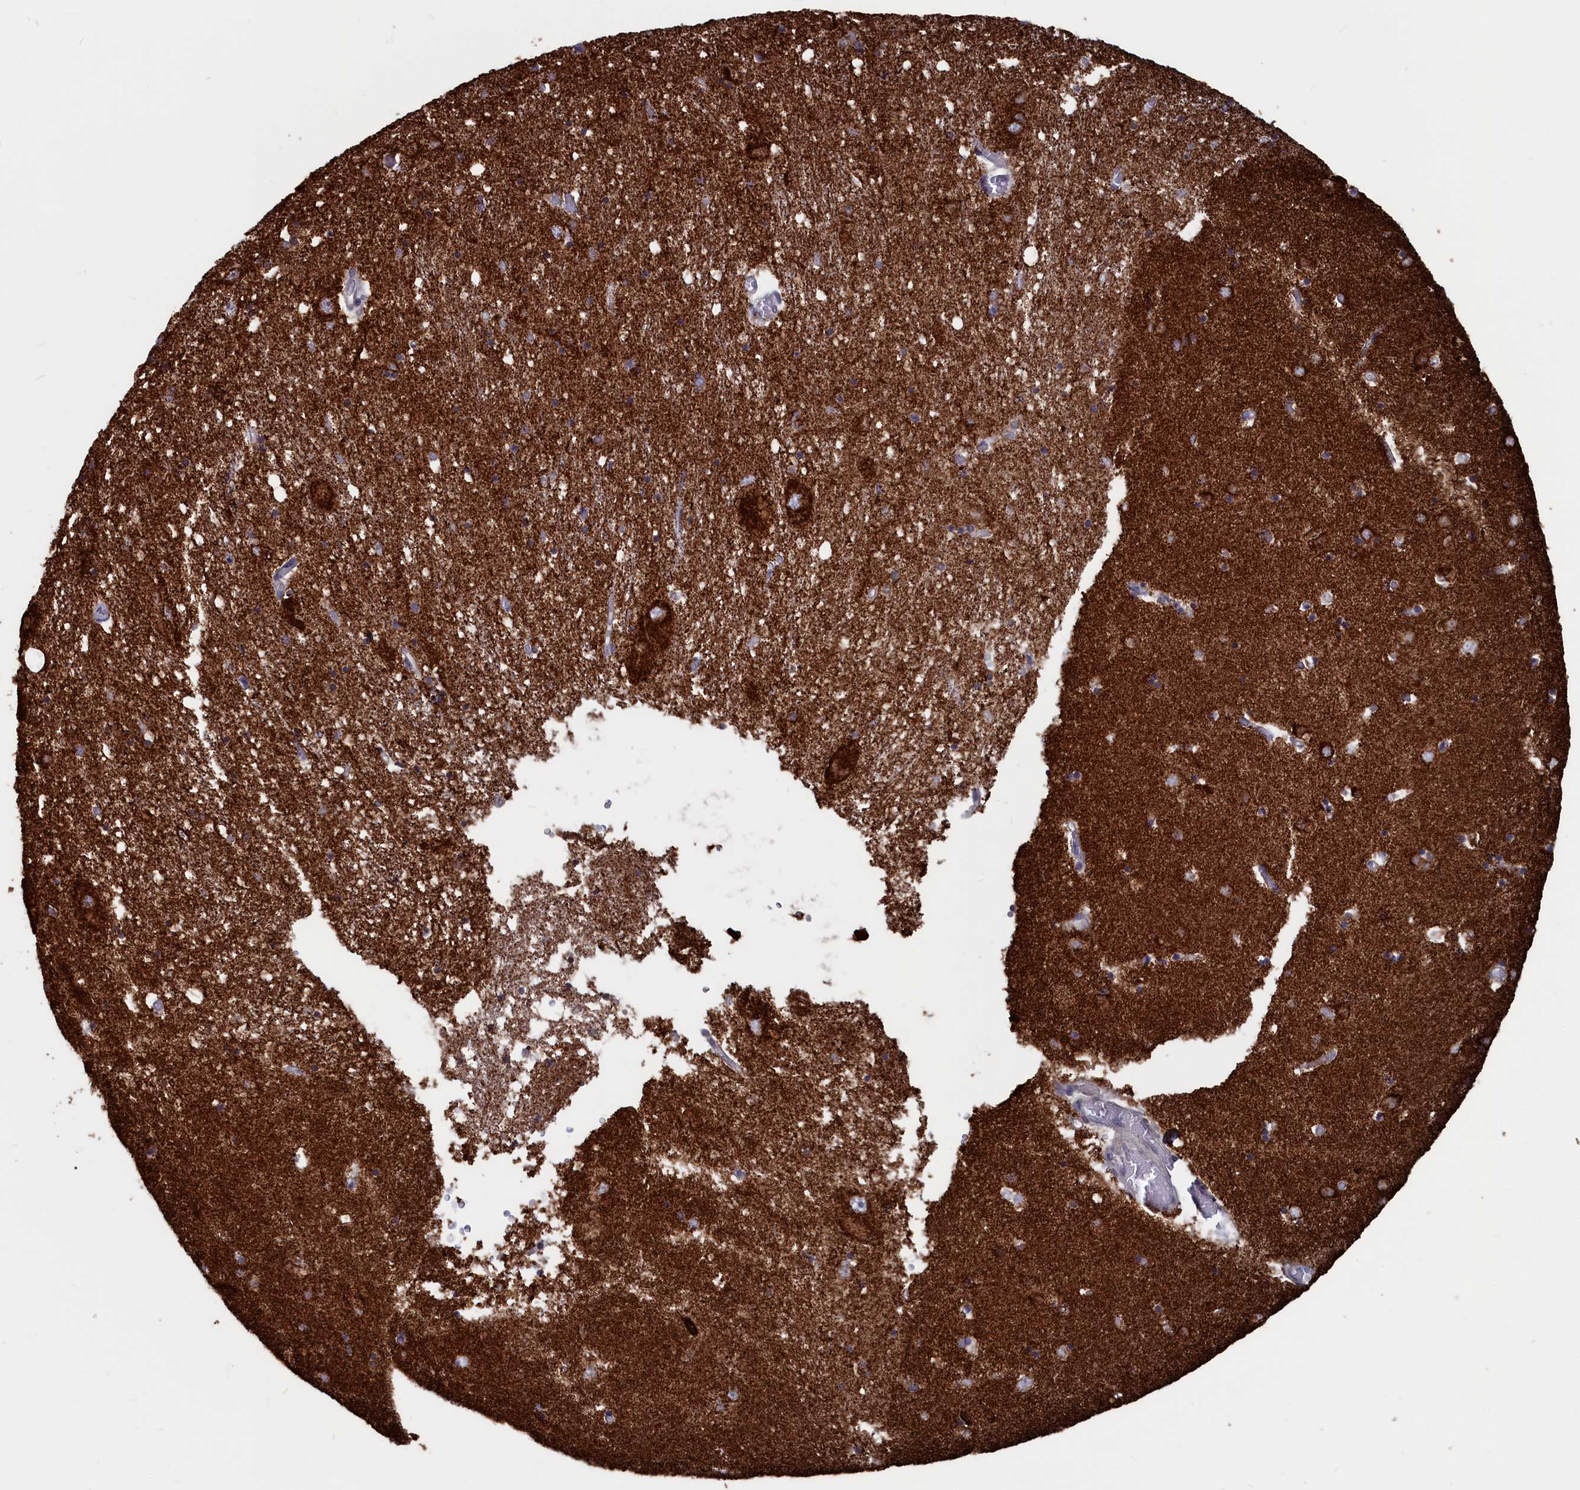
{"staining": {"intensity": "moderate", "quantity": "<25%", "location": "cytoplasmic/membranous"}, "tissue": "caudate", "cell_type": "Glial cells", "image_type": "normal", "snomed": [{"axis": "morphology", "description": "Normal tissue, NOS"}, {"axis": "topography", "description": "Lateral ventricle wall"}], "caption": "A histopathology image of human caudate stained for a protein demonstrates moderate cytoplasmic/membranous brown staining in glial cells. The protein is shown in brown color, while the nuclei are stained blue.", "gene": "CEND1", "patient": {"sex": "male", "age": 70}}